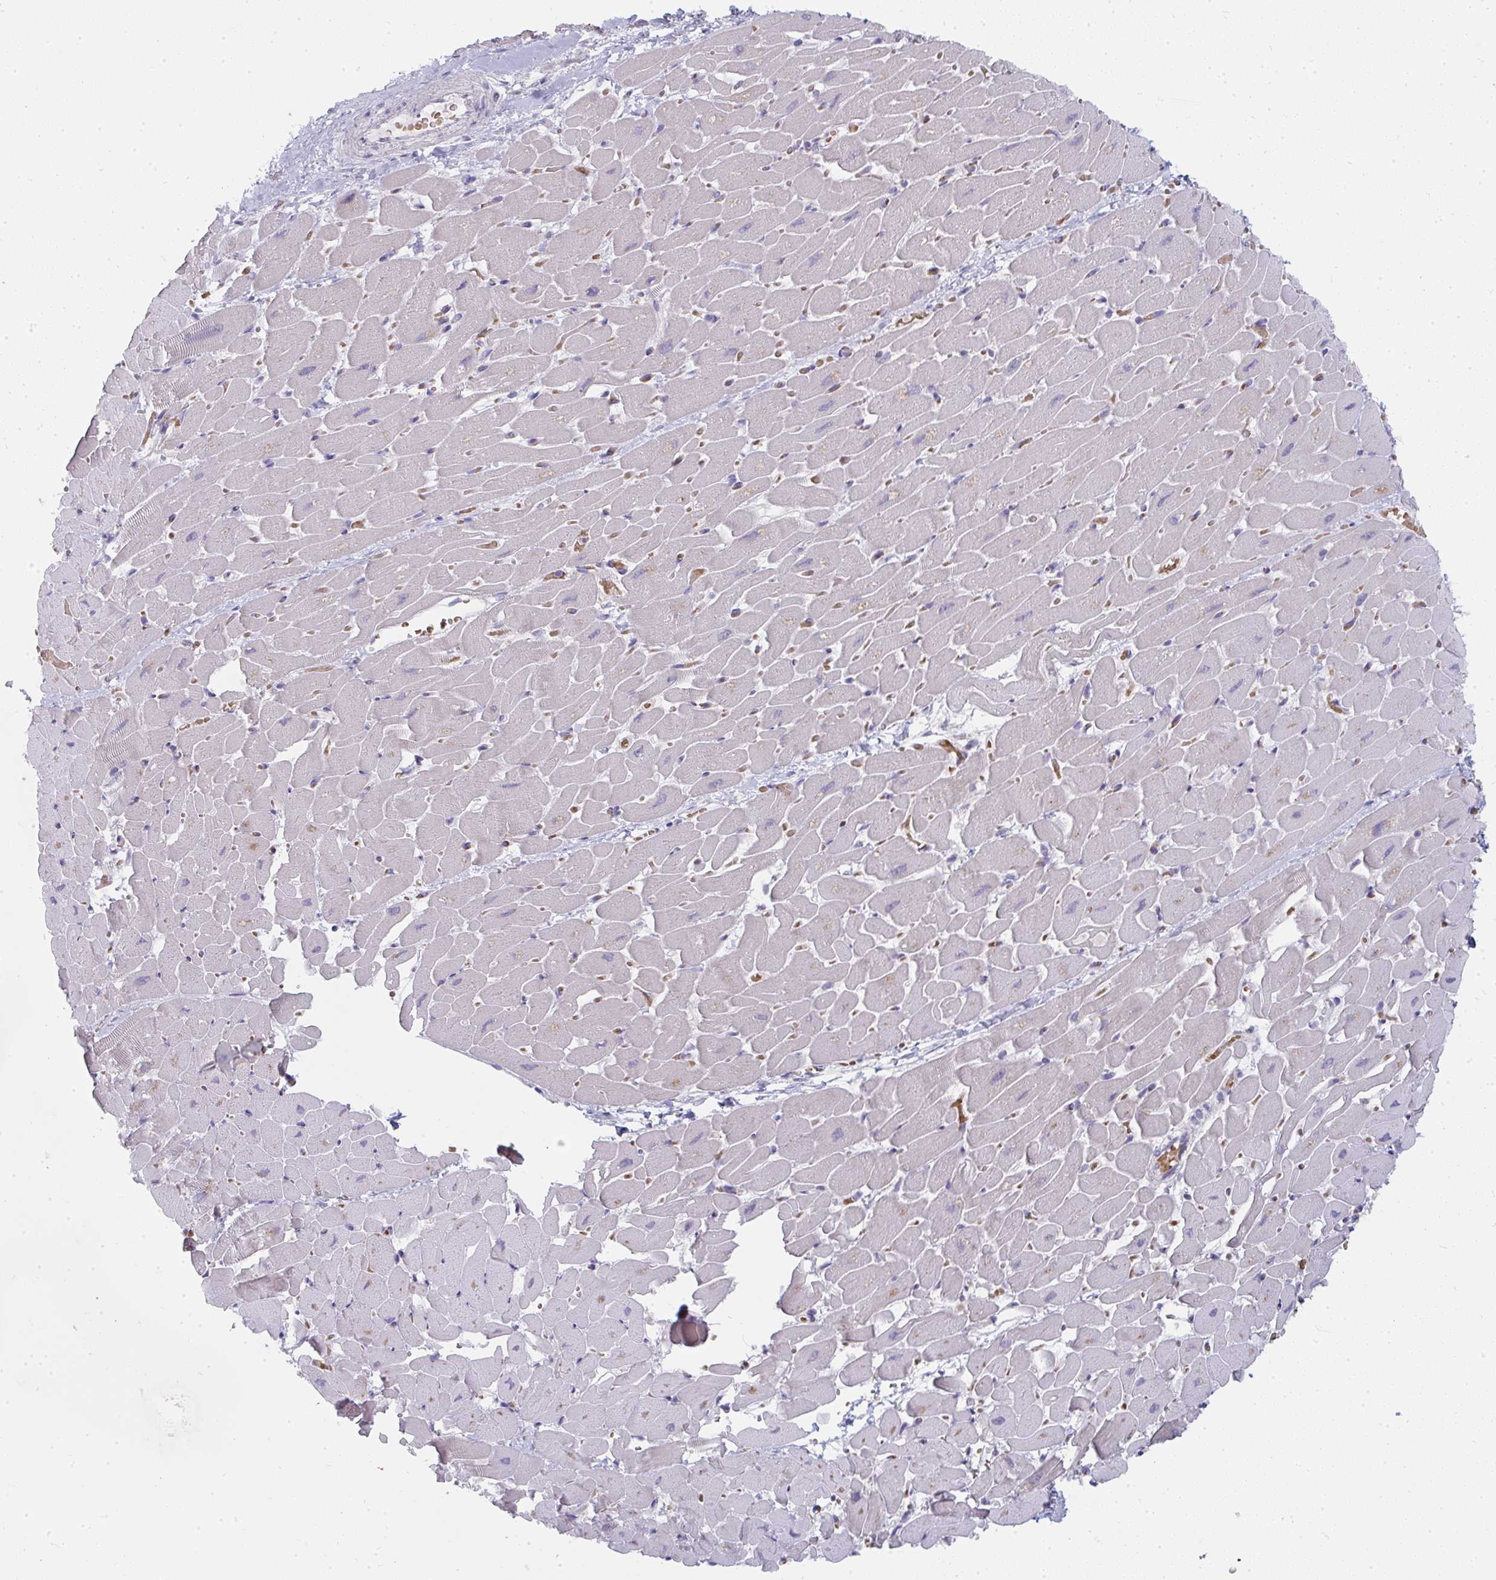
{"staining": {"intensity": "negative", "quantity": "none", "location": "none"}, "tissue": "heart muscle", "cell_type": "Cardiomyocytes", "image_type": "normal", "snomed": [{"axis": "morphology", "description": "Normal tissue, NOS"}, {"axis": "topography", "description": "Heart"}], "caption": "Heart muscle was stained to show a protein in brown. There is no significant staining in cardiomyocytes.", "gene": "SHB", "patient": {"sex": "male", "age": 37}}